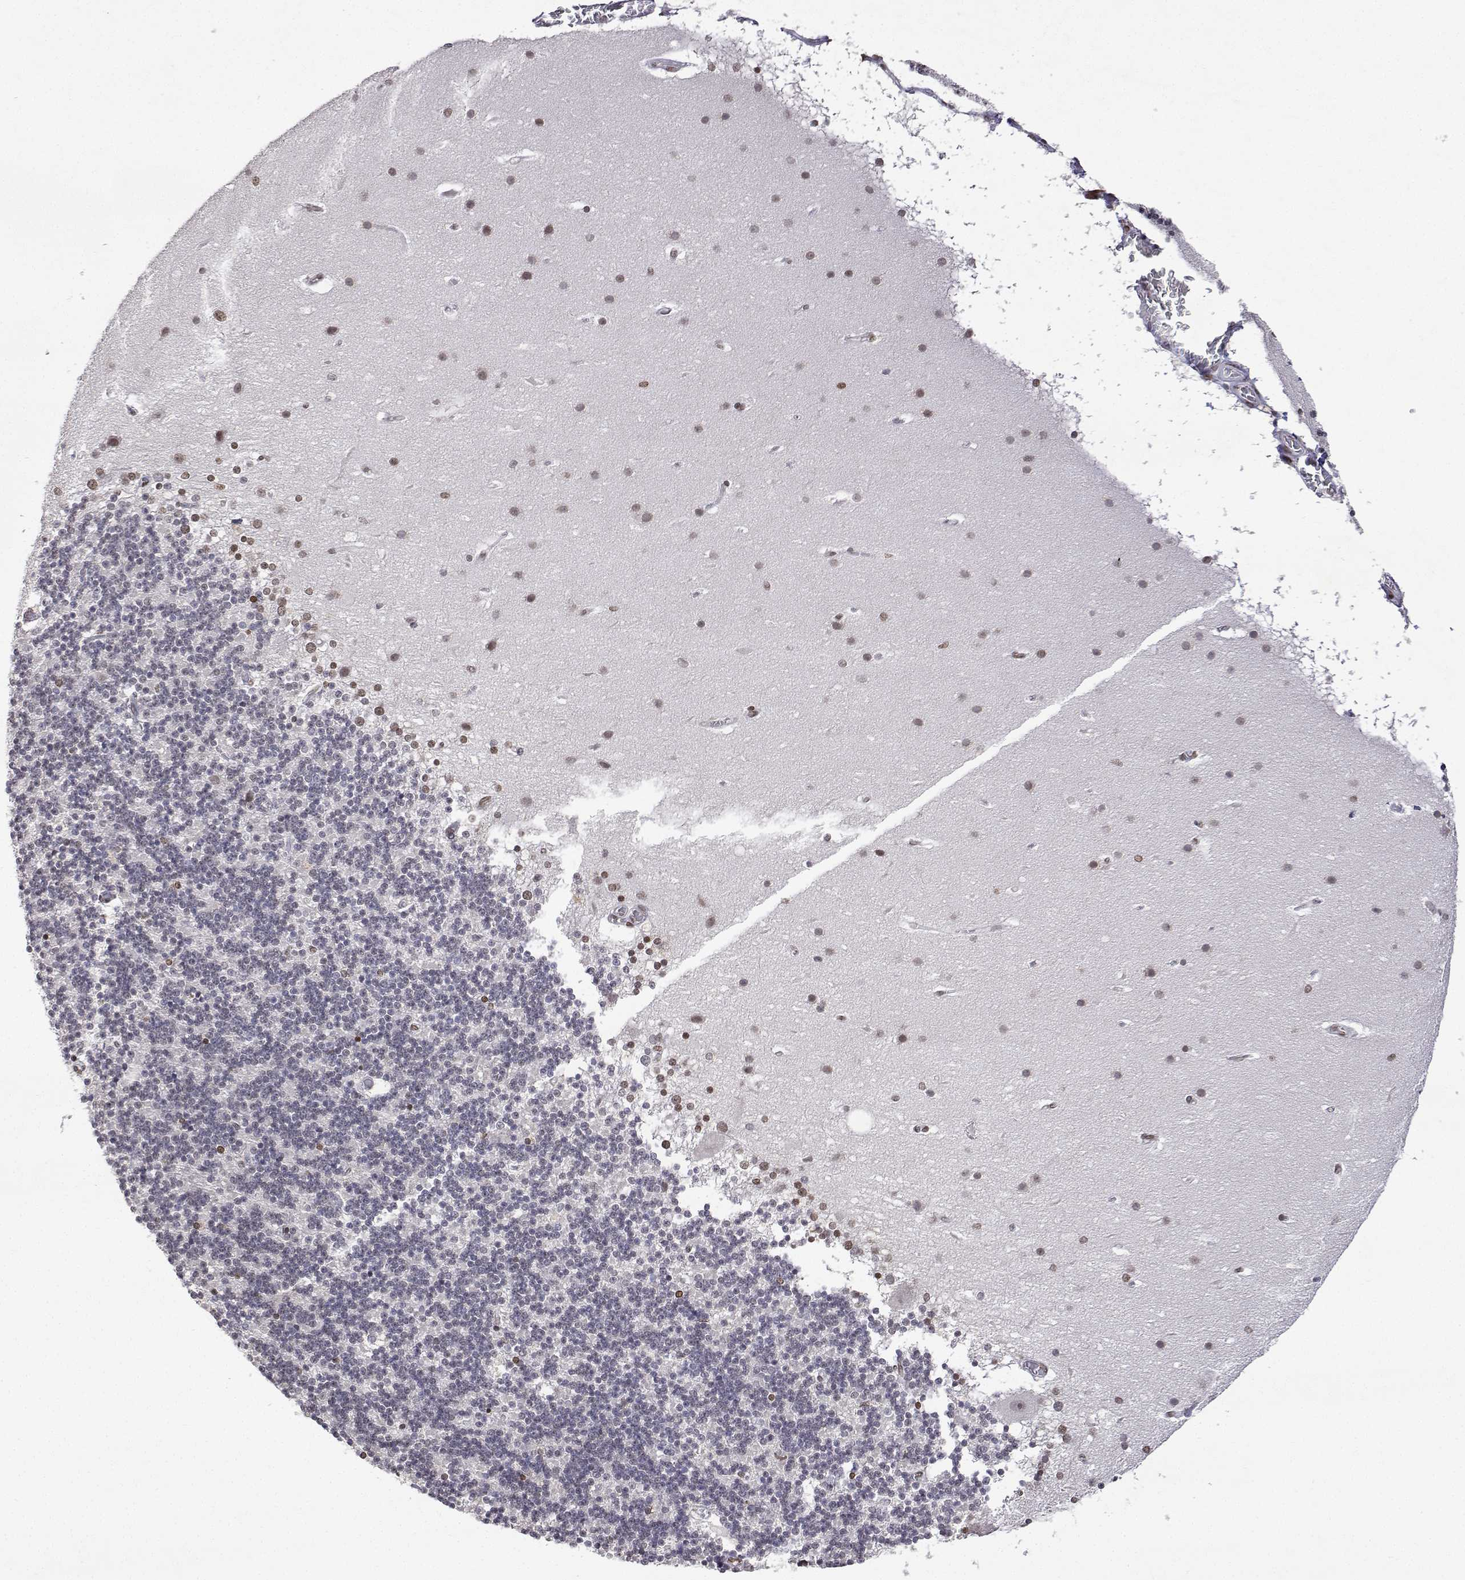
{"staining": {"intensity": "negative", "quantity": "none", "location": "none"}, "tissue": "cerebellum", "cell_type": "Cells in granular layer", "image_type": "normal", "snomed": [{"axis": "morphology", "description": "Normal tissue, NOS"}, {"axis": "topography", "description": "Cerebellum"}], "caption": "This is an immunohistochemistry image of normal cerebellum. There is no staining in cells in granular layer.", "gene": "XPC", "patient": {"sex": "male", "age": 70}}